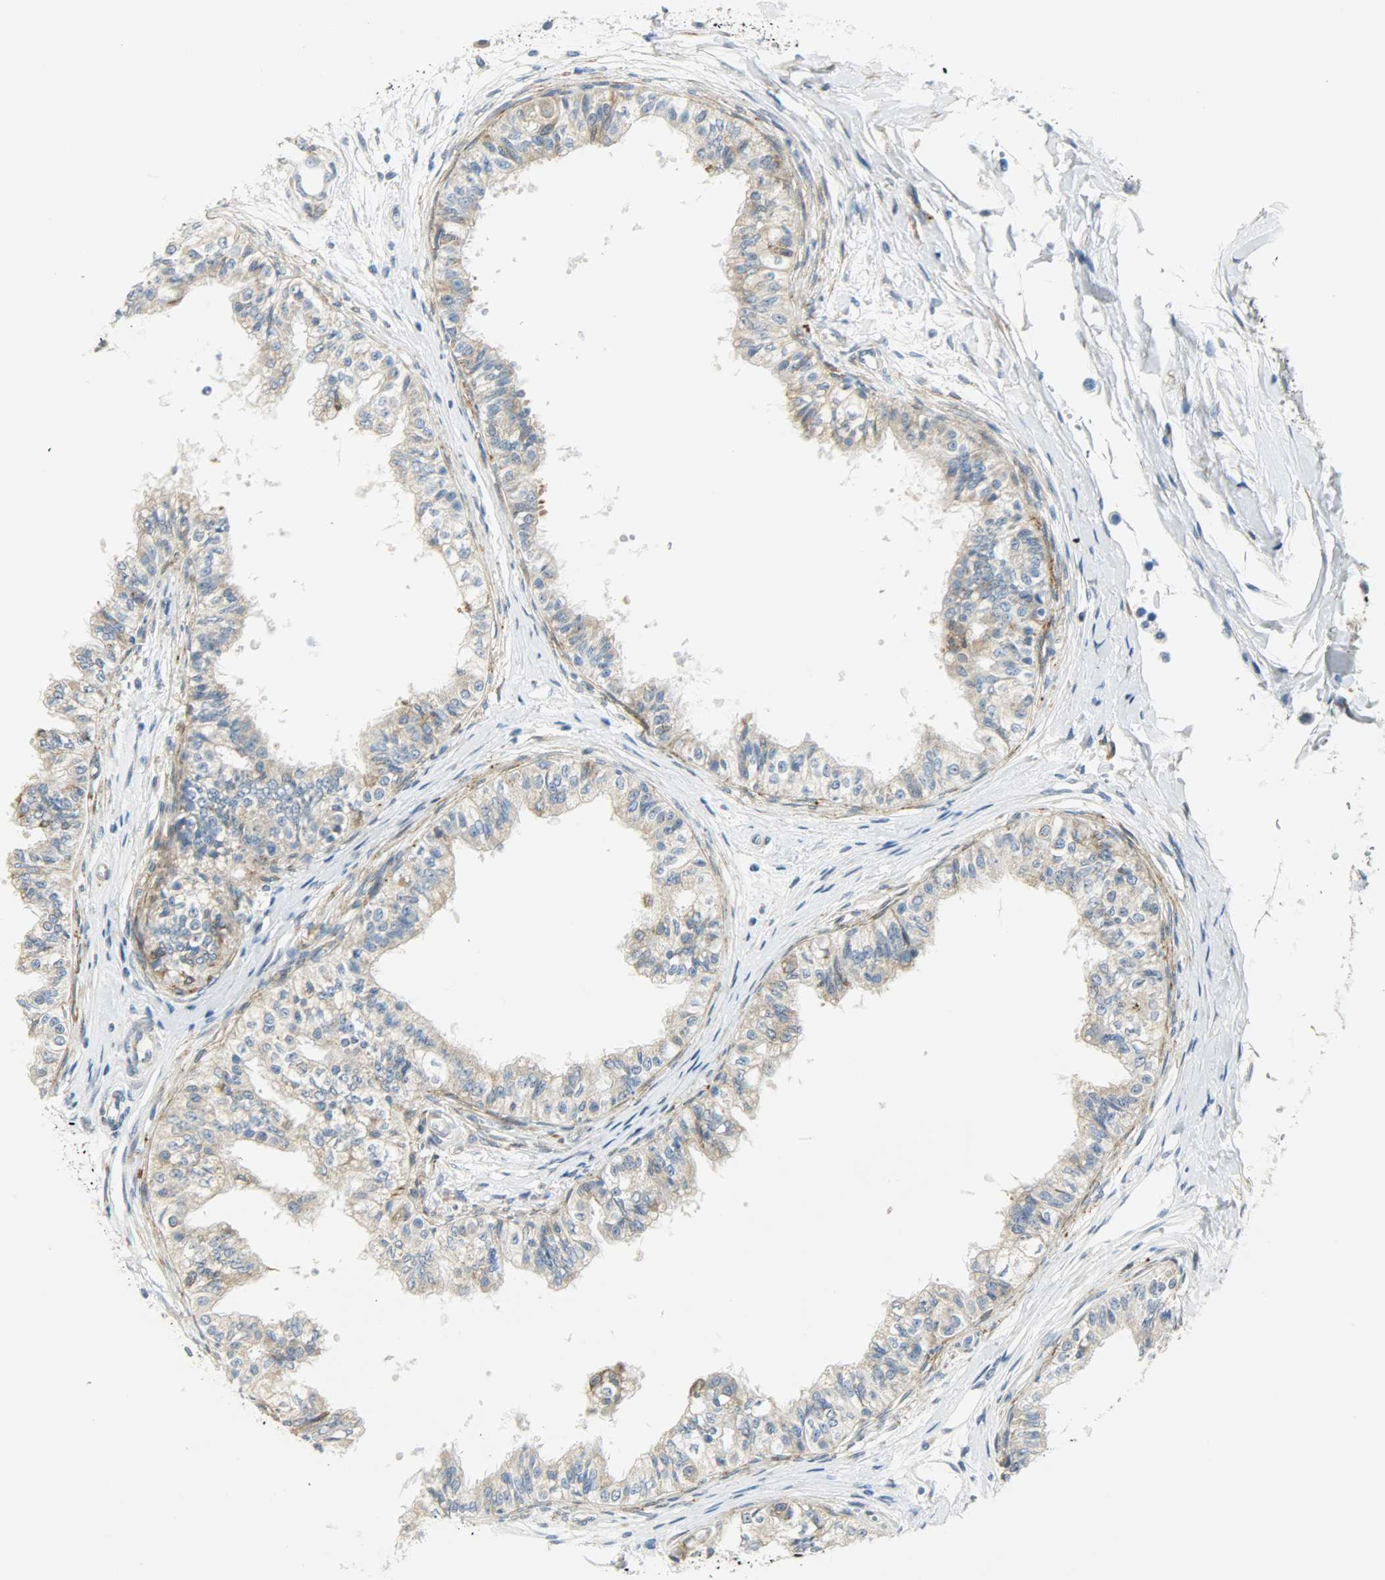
{"staining": {"intensity": "moderate", "quantity": ">75%", "location": "cytoplasmic/membranous"}, "tissue": "epididymis", "cell_type": "Glandular cells", "image_type": "normal", "snomed": [{"axis": "morphology", "description": "Normal tissue, NOS"}, {"axis": "morphology", "description": "Adenocarcinoma, metastatic, NOS"}, {"axis": "topography", "description": "Testis"}, {"axis": "topography", "description": "Epididymis"}], "caption": "Moderate cytoplasmic/membranous expression for a protein is identified in about >75% of glandular cells of benign epididymis using immunohistochemistry.", "gene": "PKD2", "patient": {"sex": "male", "age": 26}}